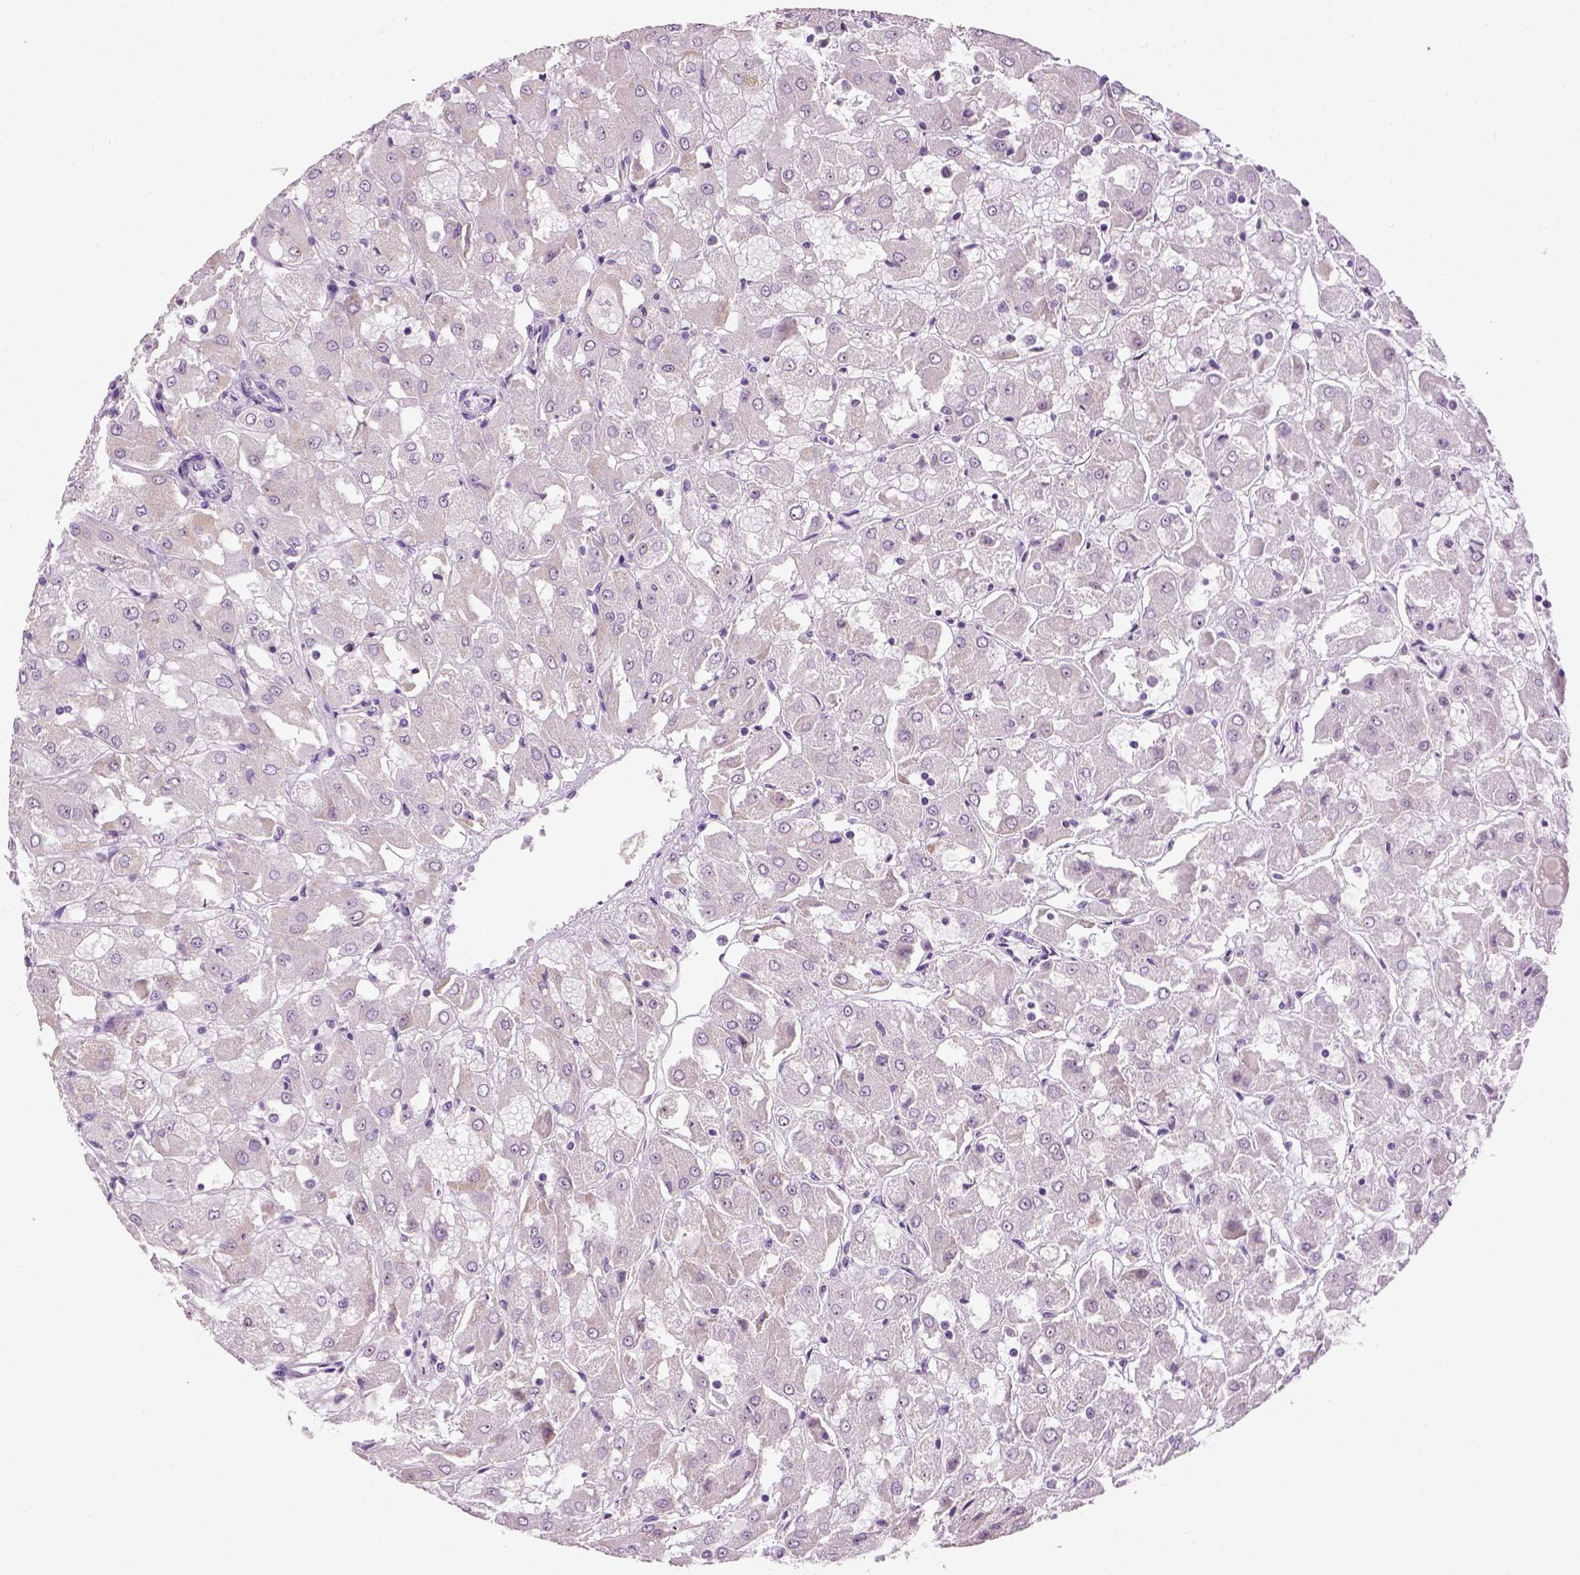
{"staining": {"intensity": "negative", "quantity": "none", "location": "none"}, "tissue": "renal cancer", "cell_type": "Tumor cells", "image_type": "cancer", "snomed": [{"axis": "morphology", "description": "Adenocarcinoma, NOS"}, {"axis": "topography", "description": "Kidney"}], "caption": "High magnification brightfield microscopy of adenocarcinoma (renal) stained with DAB (3,3'-diaminobenzidine) (brown) and counterstained with hematoxylin (blue): tumor cells show no significant expression. (DAB immunohistochemistry (IHC) with hematoxylin counter stain).", "gene": "UTP4", "patient": {"sex": "male", "age": 72}}